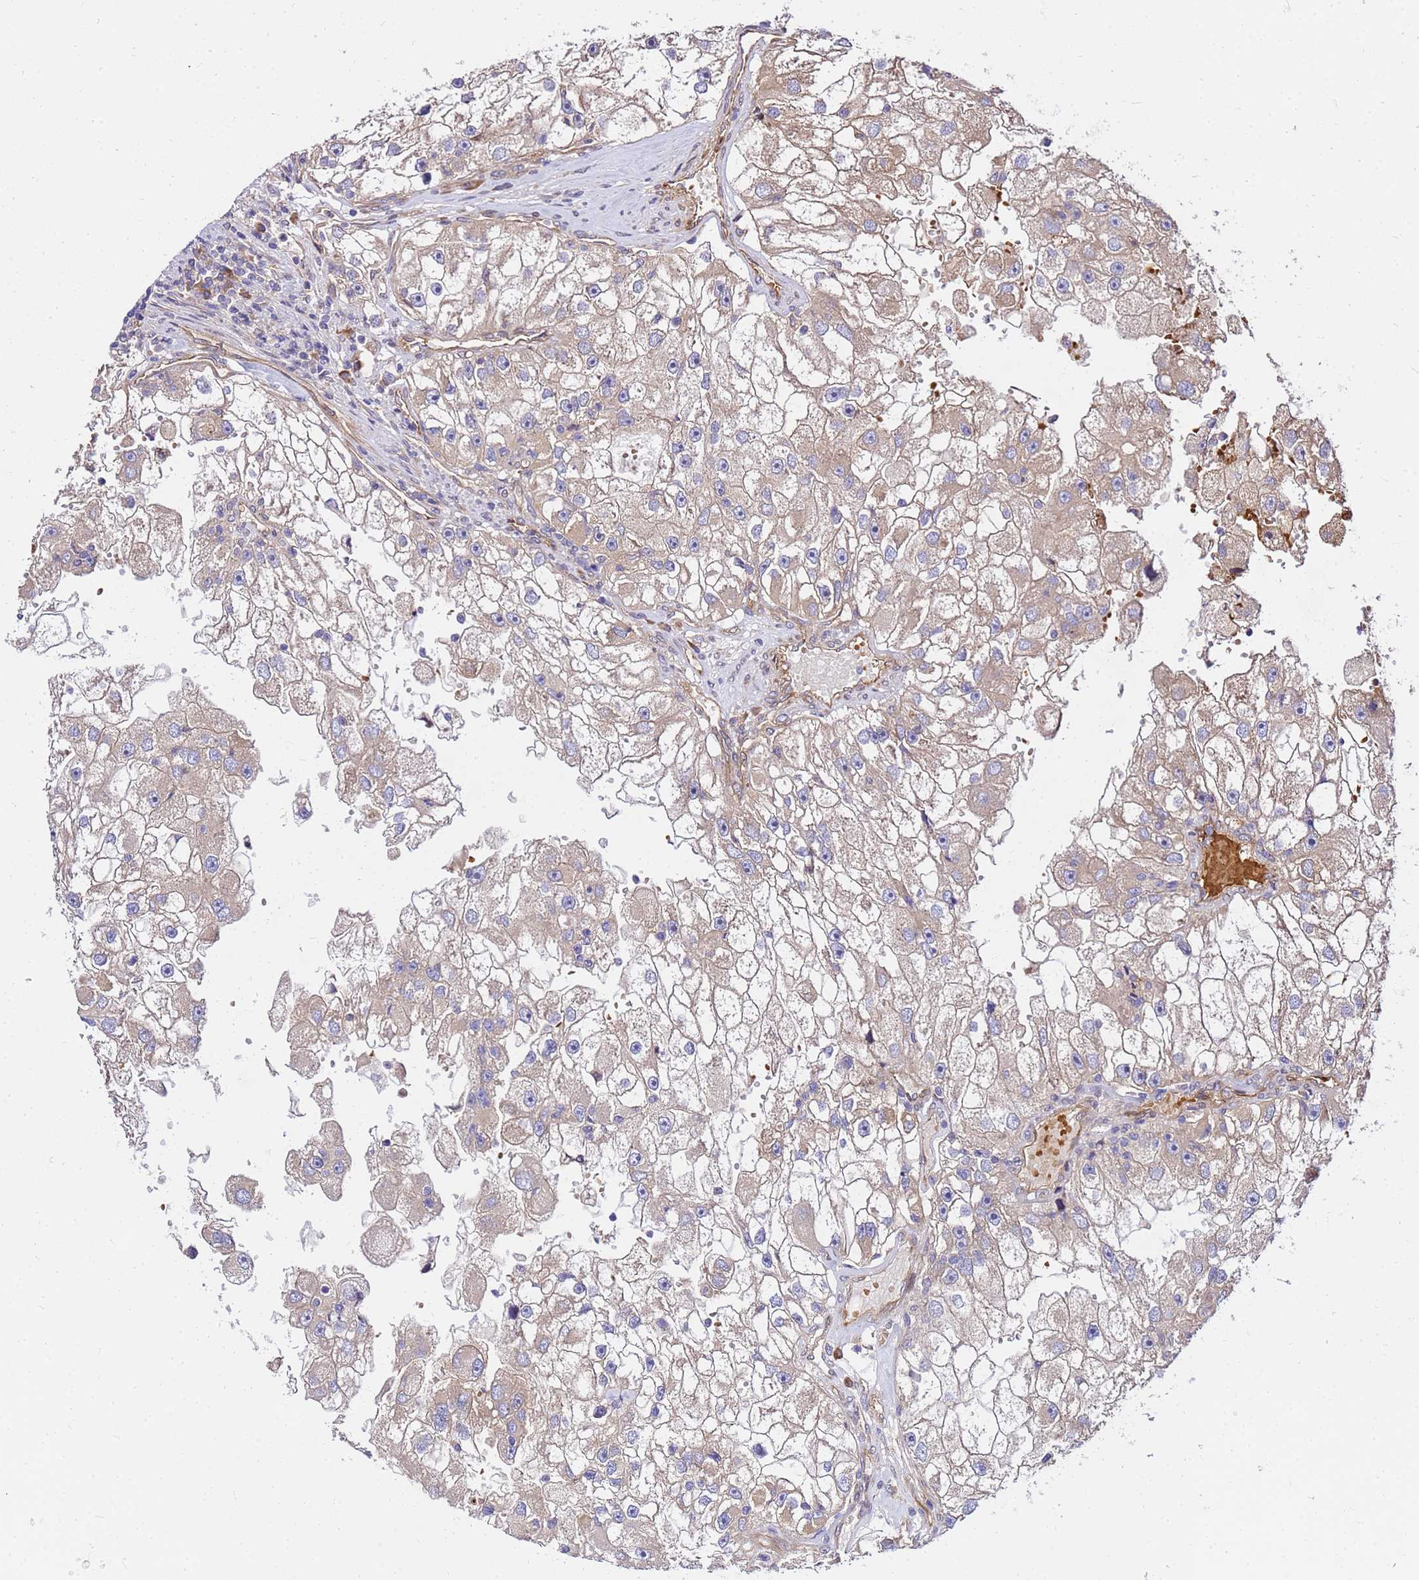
{"staining": {"intensity": "moderate", "quantity": ">75%", "location": "cytoplasmic/membranous"}, "tissue": "renal cancer", "cell_type": "Tumor cells", "image_type": "cancer", "snomed": [{"axis": "morphology", "description": "Adenocarcinoma, NOS"}, {"axis": "topography", "description": "Kidney"}], "caption": "Brown immunohistochemical staining in renal adenocarcinoma demonstrates moderate cytoplasmic/membranous expression in approximately >75% of tumor cells.", "gene": "WWC2", "patient": {"sex": "male", "age": 63}}